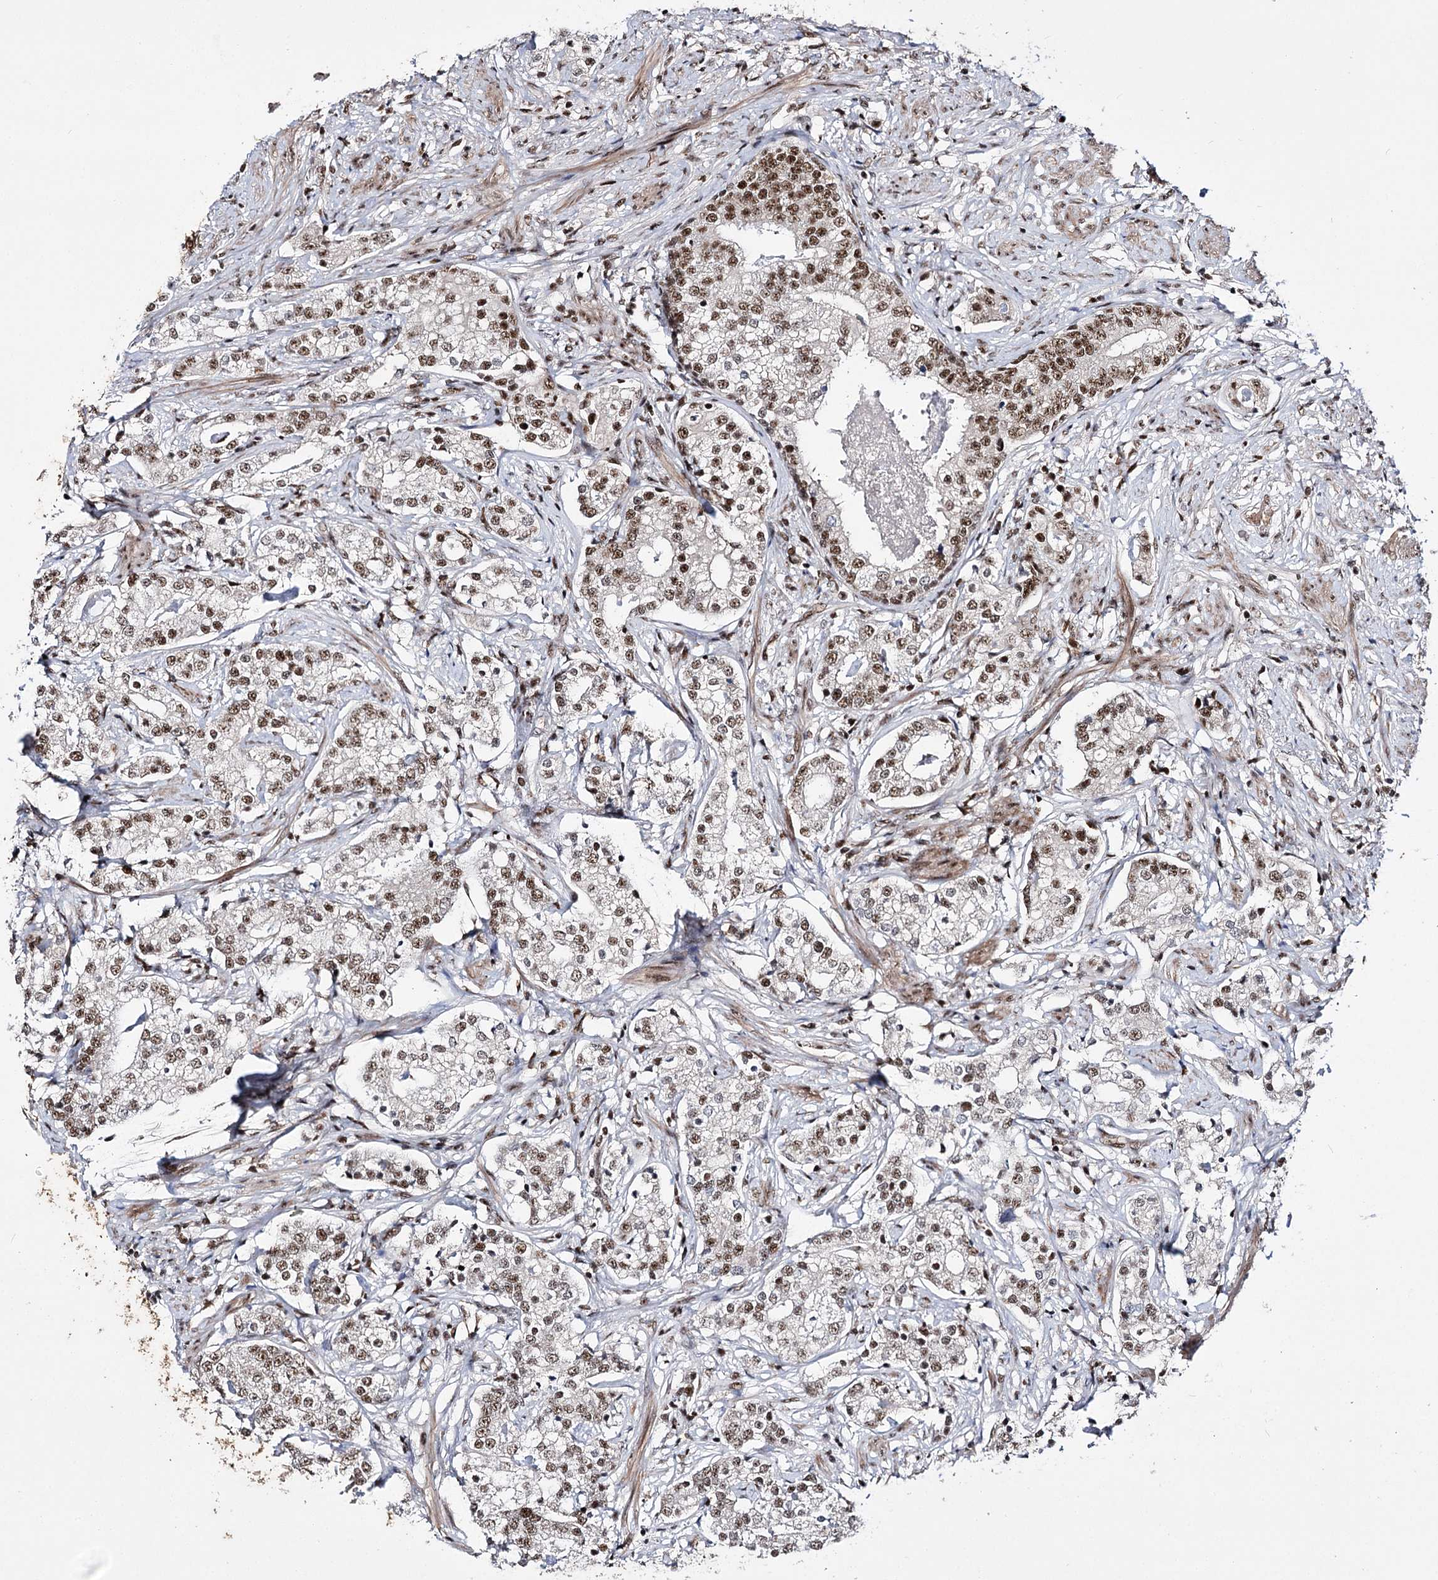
{"staining": {"intensity": "moderate", "quantity": ">75%", "location": "nuclear"}, "tissue": "prostate cancer", "cell_type": "Tumor cells", "image_type": "cancer", "snomed": [{"axis": "morphology", "description": "Adenocarcinoma, High grade"}, {"axis": "topography", "description": "Prostate"}], "caption": "Human high-grade adenocarcinoma (prostate) stained for a protein (brown) reveals moderate nuclear positive expression in about >75% of tumor cells.", "gene": "PRPF40A", "patient": {"sex": "male", "age": 69}}